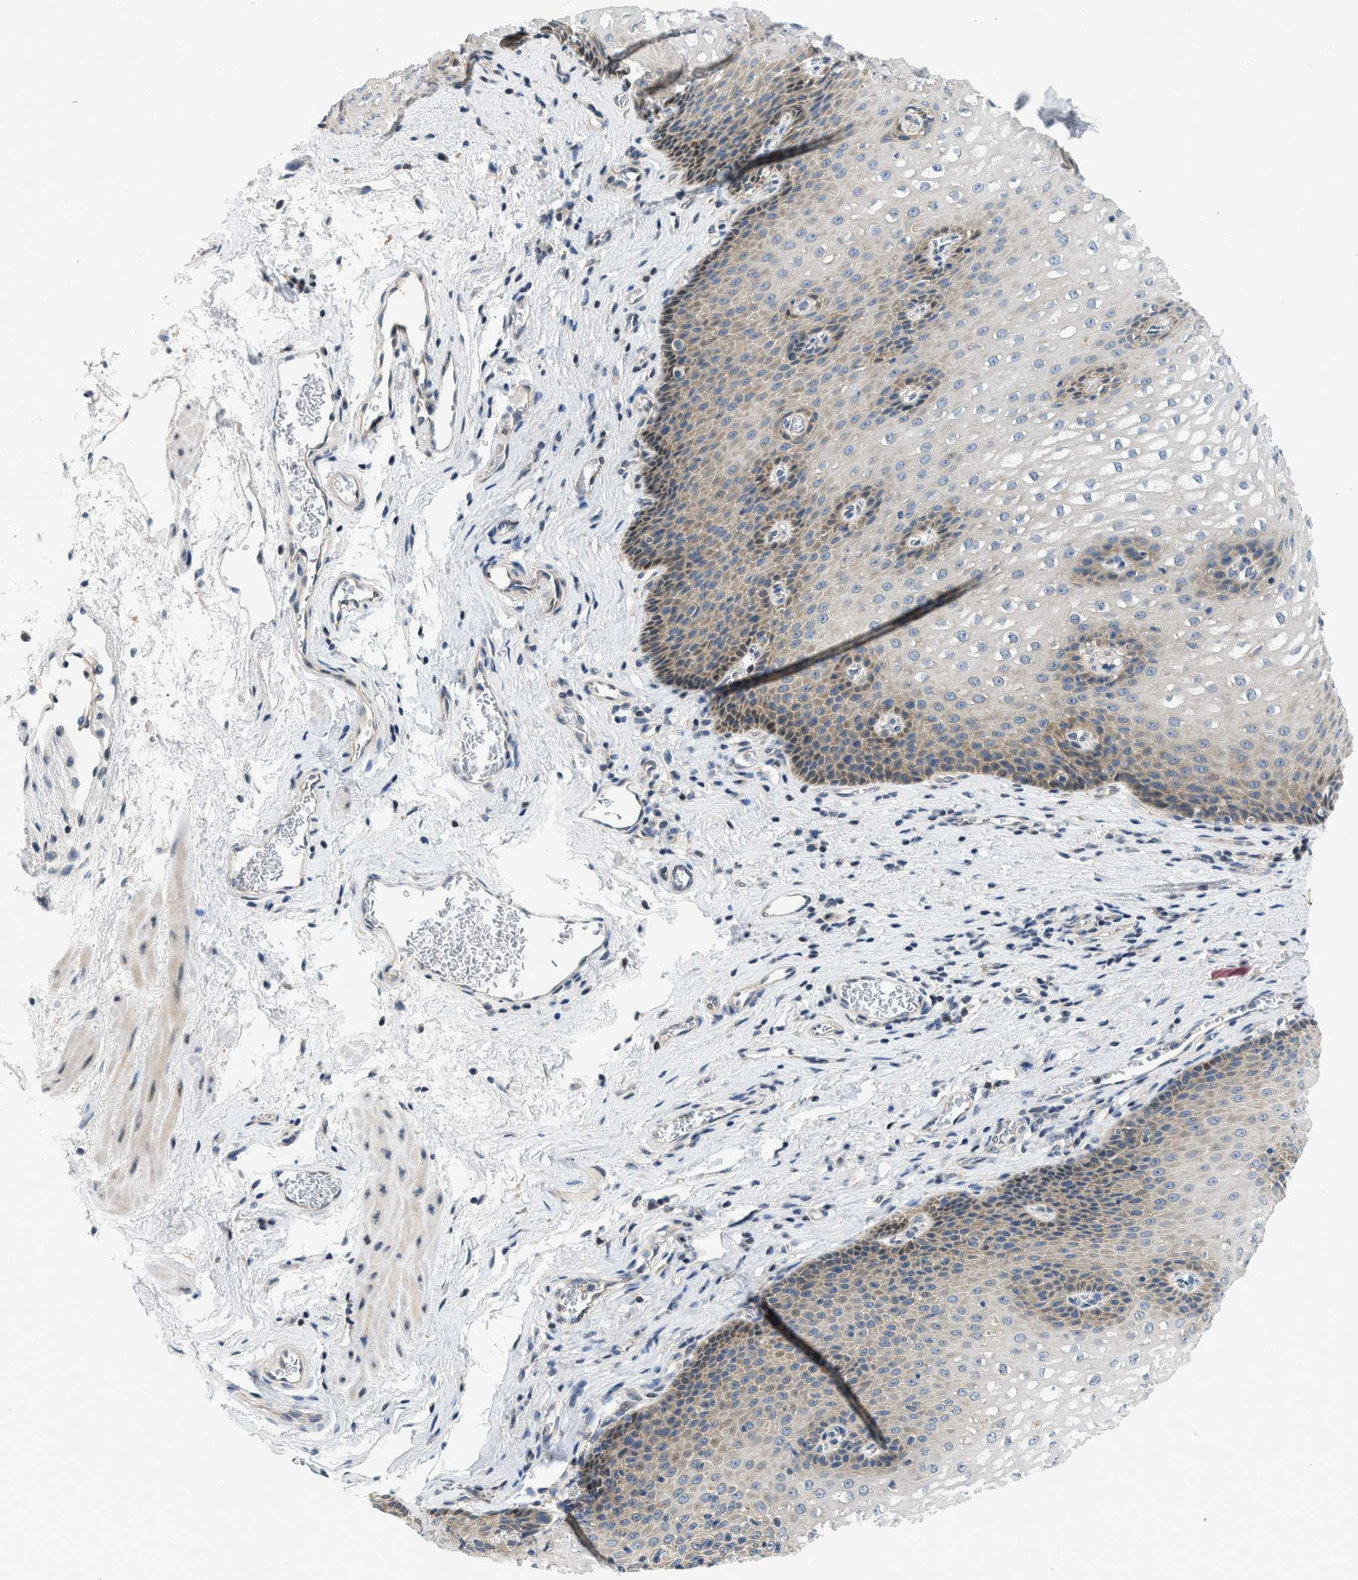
{"staining": {"intensity": "moderate", "quantity": "<25%", "location": "cytoplasmic/membranous,nuclear"}, "tissue": "esophagus", "cell_type": "Squamous epithelial cells", "image_type": "normal", "snomed": [{"axis": "morphology", "description": "Normal tissue, NOS"}, {"axis": "topography", "description": "Esophagus"}], "caption": "Immunohistochemistry (IHC) staining of benign esophagus, which shows low levels of moderate cytoplasmic/membranous,nuclear staining in approximately <25% of squamous epithelial cells indicating moderate cytoplasmic/membranous,nuclear protein positivity. The staining was performed using DAB (3,3'-diaminobenzidine) (brown) for protein detection and nuclei were counterstained in hematoxylin (blue).", "gene": "OLIG3", "patient": {"sex": "male", "age": 48}}